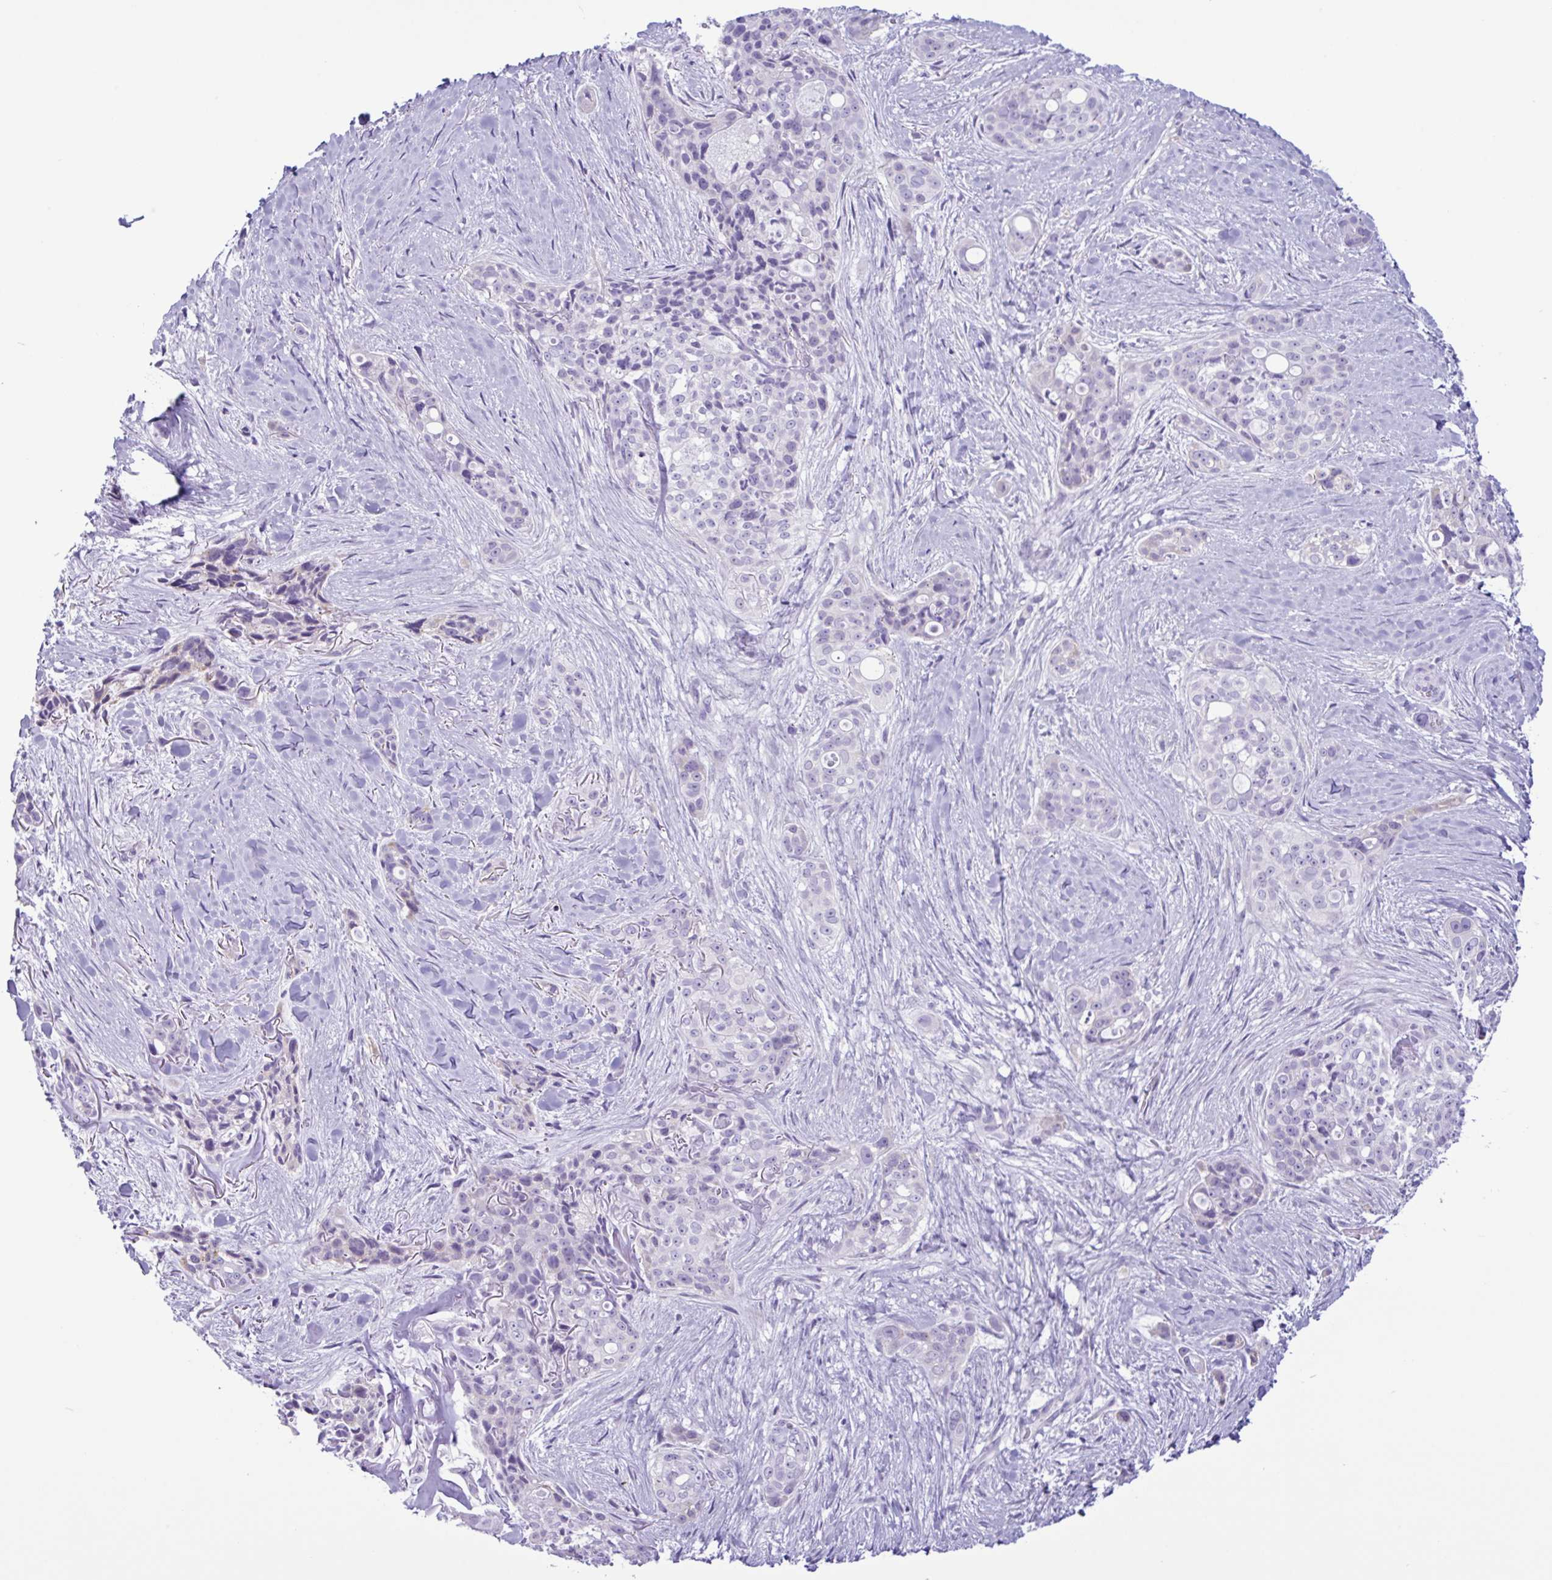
{"staining": {"intensity": "negative", "quantity": "none", "location": "none"}, "tissue": "skin cancer", "cell_type": "Tumor cells", "image_type": "cancer", "snomed": [{"axis": "morphology", "description": "Basal cell carcinoma"}, {"axis": "topography", "description": "Skin"}], "caption": "Tumor cells are negative for brown protein staining in skin basal cell carcinoma.", "gene": "SREBF1", "patient": {"sex": "female", "age": 79}}